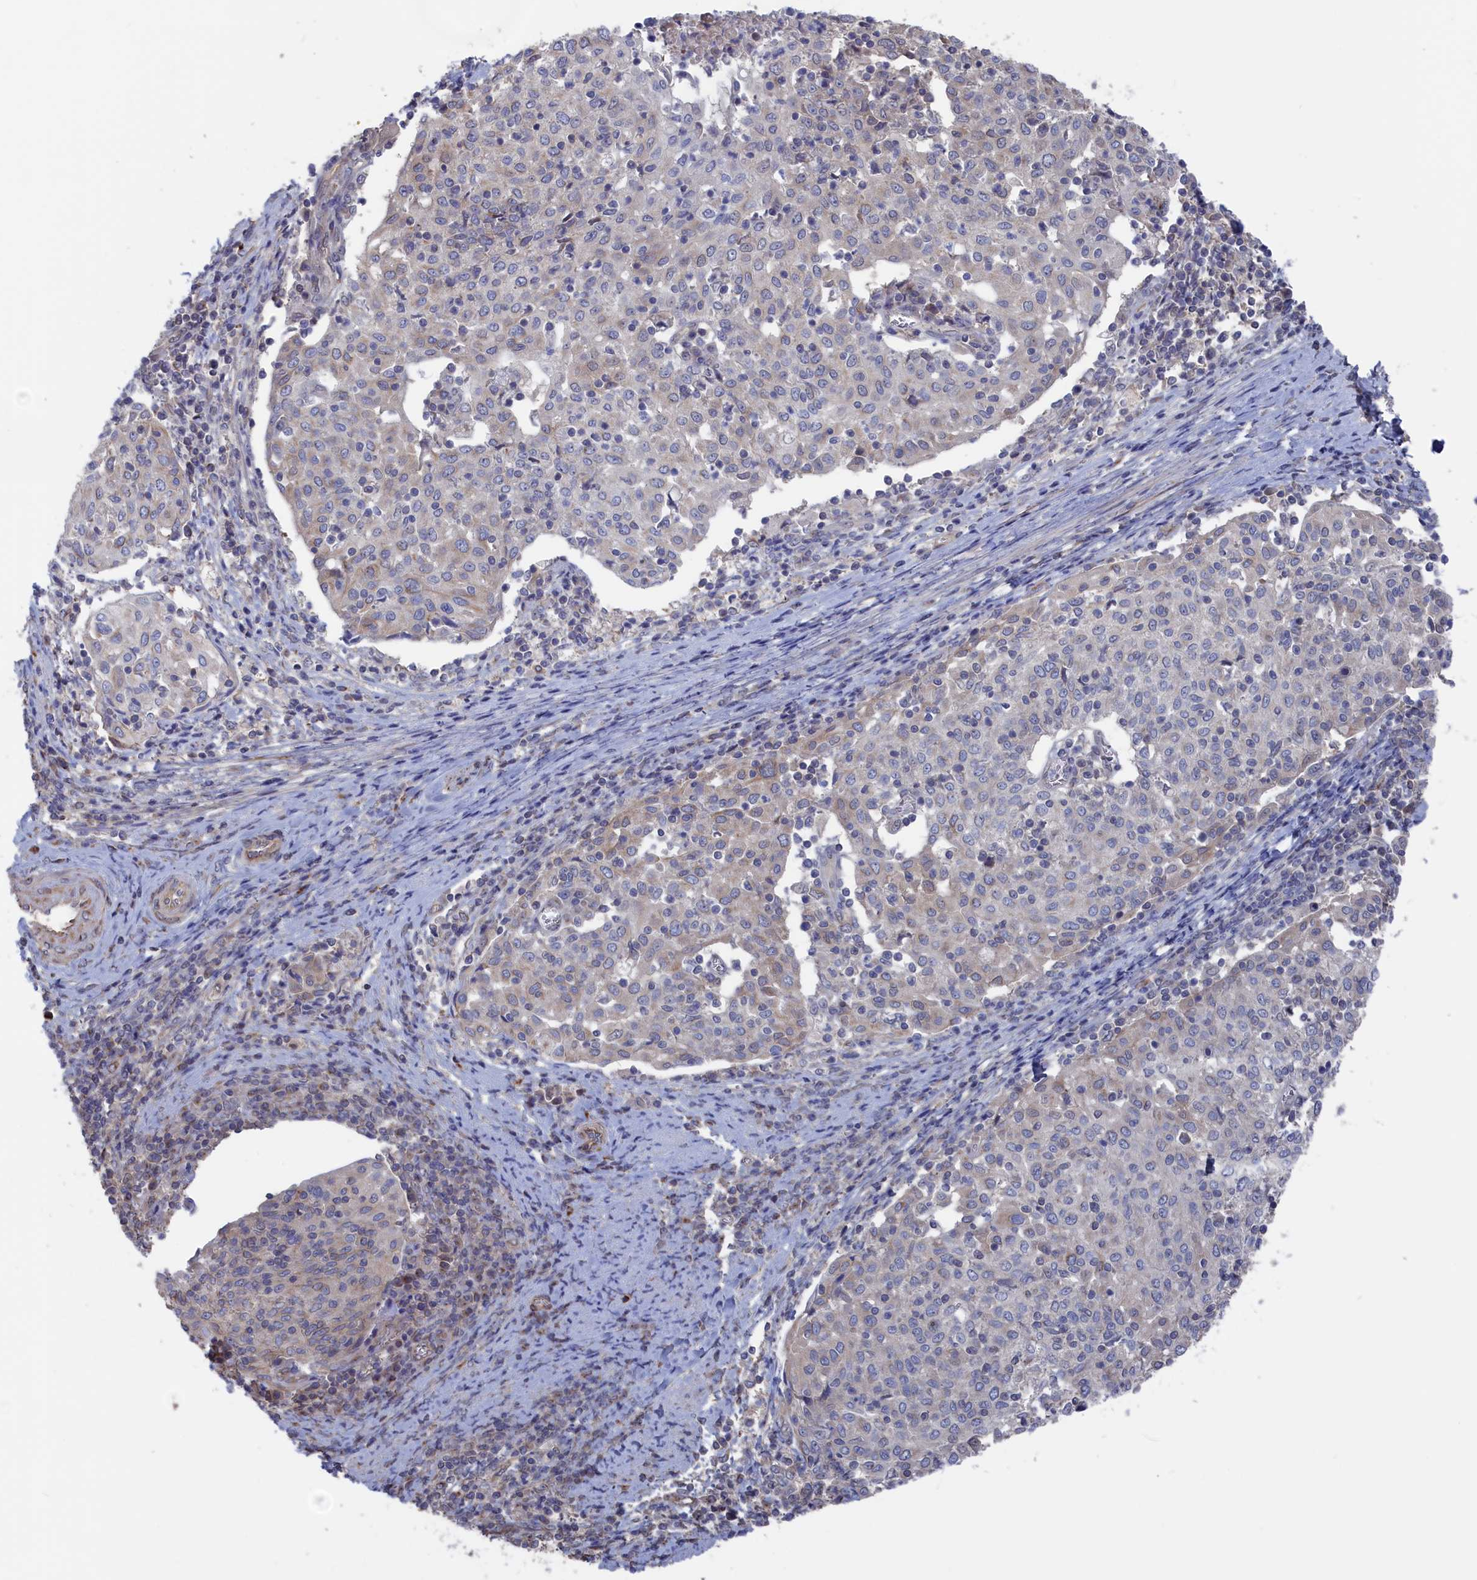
{"staining": {"intensity": "negative", "quantity": "none", "location": "none"}, "tissue": "cervical cancer", "cell_type": "Tumor cells", "image_type": "cancer", "snomed": [{"axis": "morphology", "description": "Squamous cell carcinoma, NOS"}, {"axis": "topography", "description": "Cervix"}], "caption": "High magnification brightfield microscopy of cervical squamous cell carcinoma stained with DAB (brown) and counterstained with hematoxylin (blue): tumor cells show no significant positivity.", "gene": "NUTF2", "patient": {"sex": "female", "age": 52}}